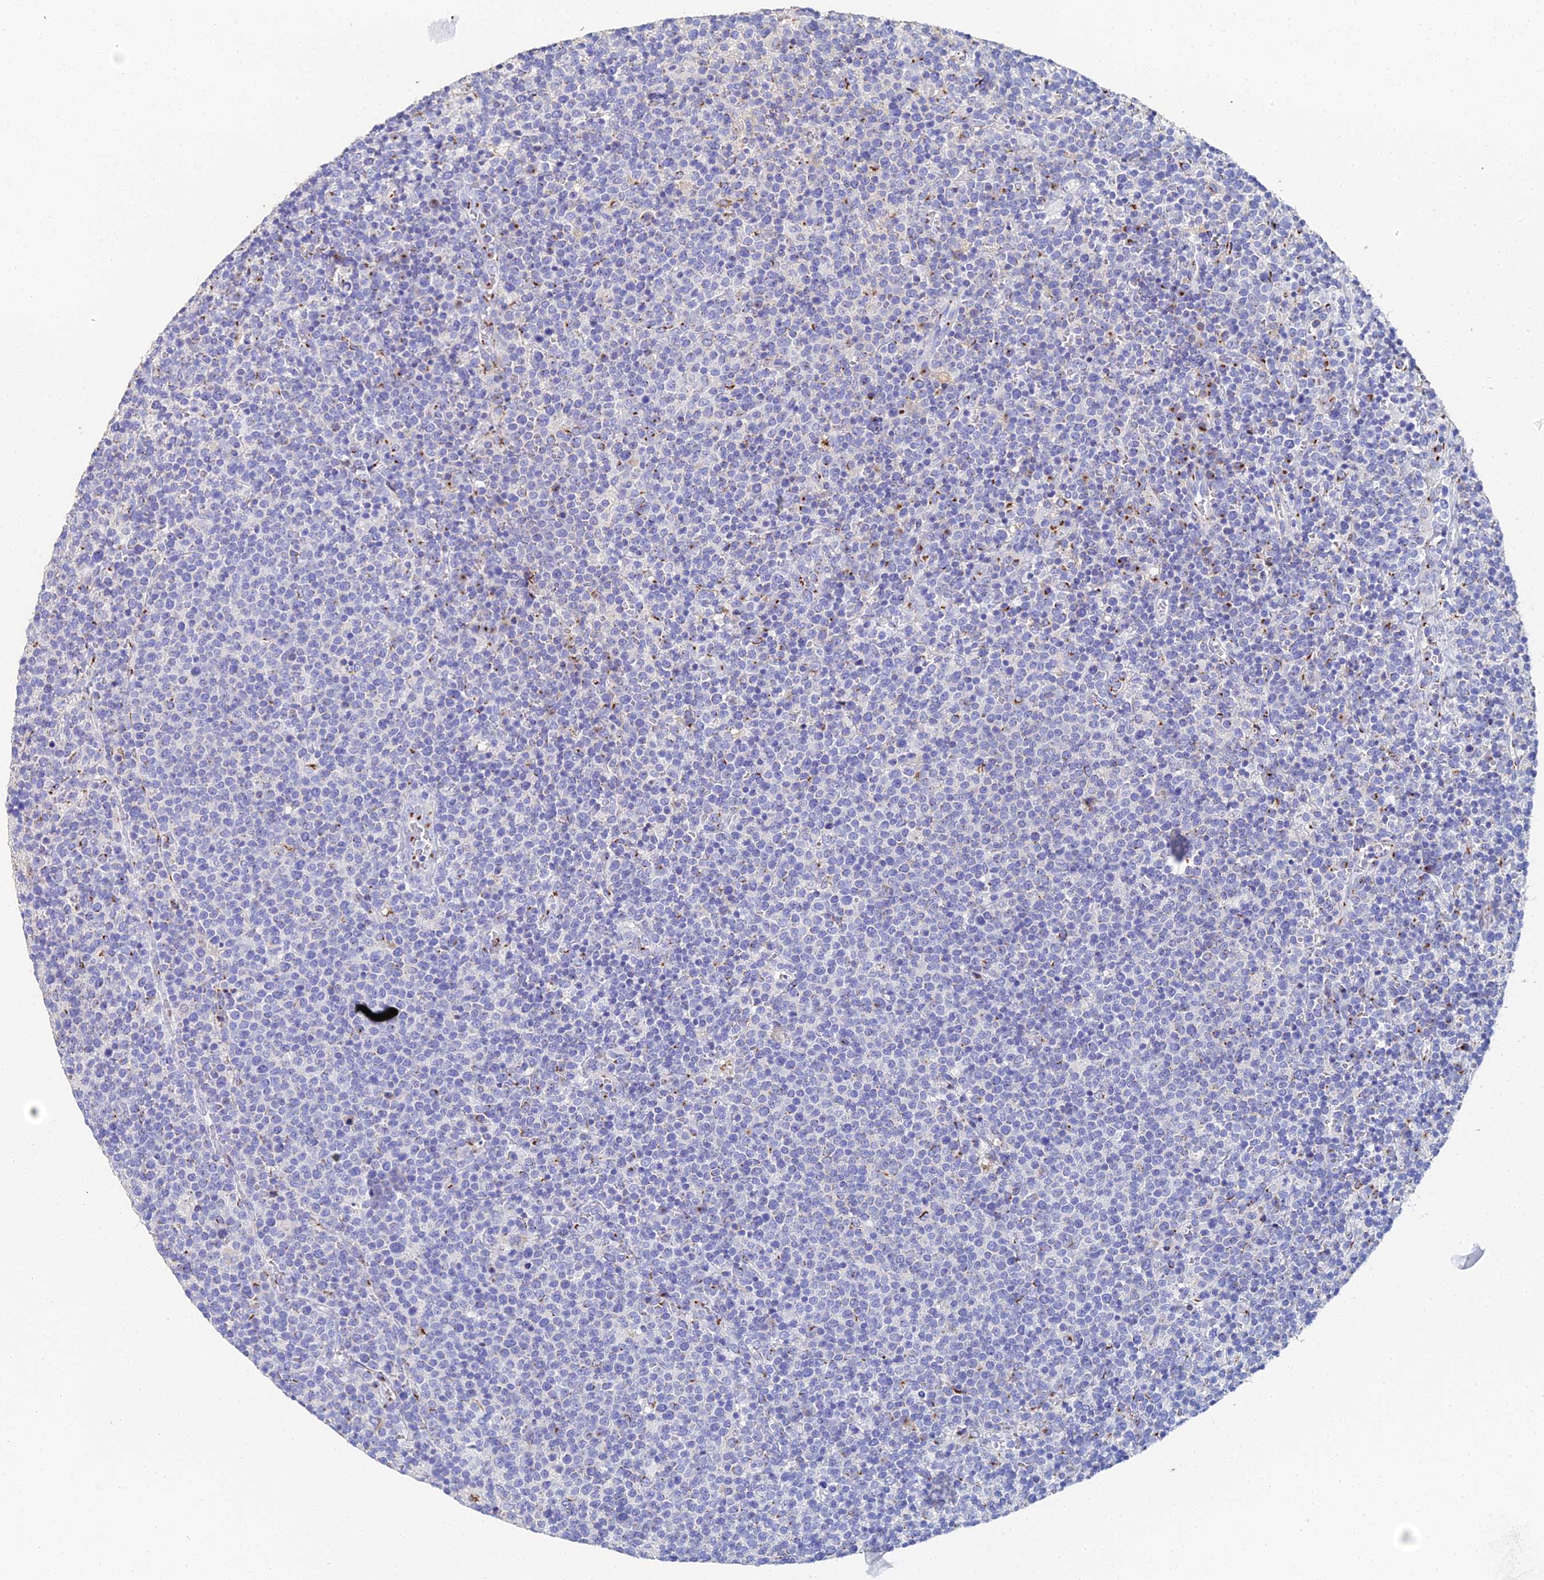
{"staining": {"intensity": "negative", "quantity": "none", "location": "none"}, "tissue": "lymphoma", "cell_type": "Tumor cells", "image_type": "cancer", "snomed": [{"axis": "morphology", "description": "Malignant lymphoma, non-Hodgkin's type, High grade"}, {"axis": "topography", "description": "Lymph node"}], "caption": "DAB immunohistochemical staining of lymphoma demonstrates no significant positivity in tumor cells.", "gene": "ENSG00000268674", "patient": {"sex": "male", "age": 61}}